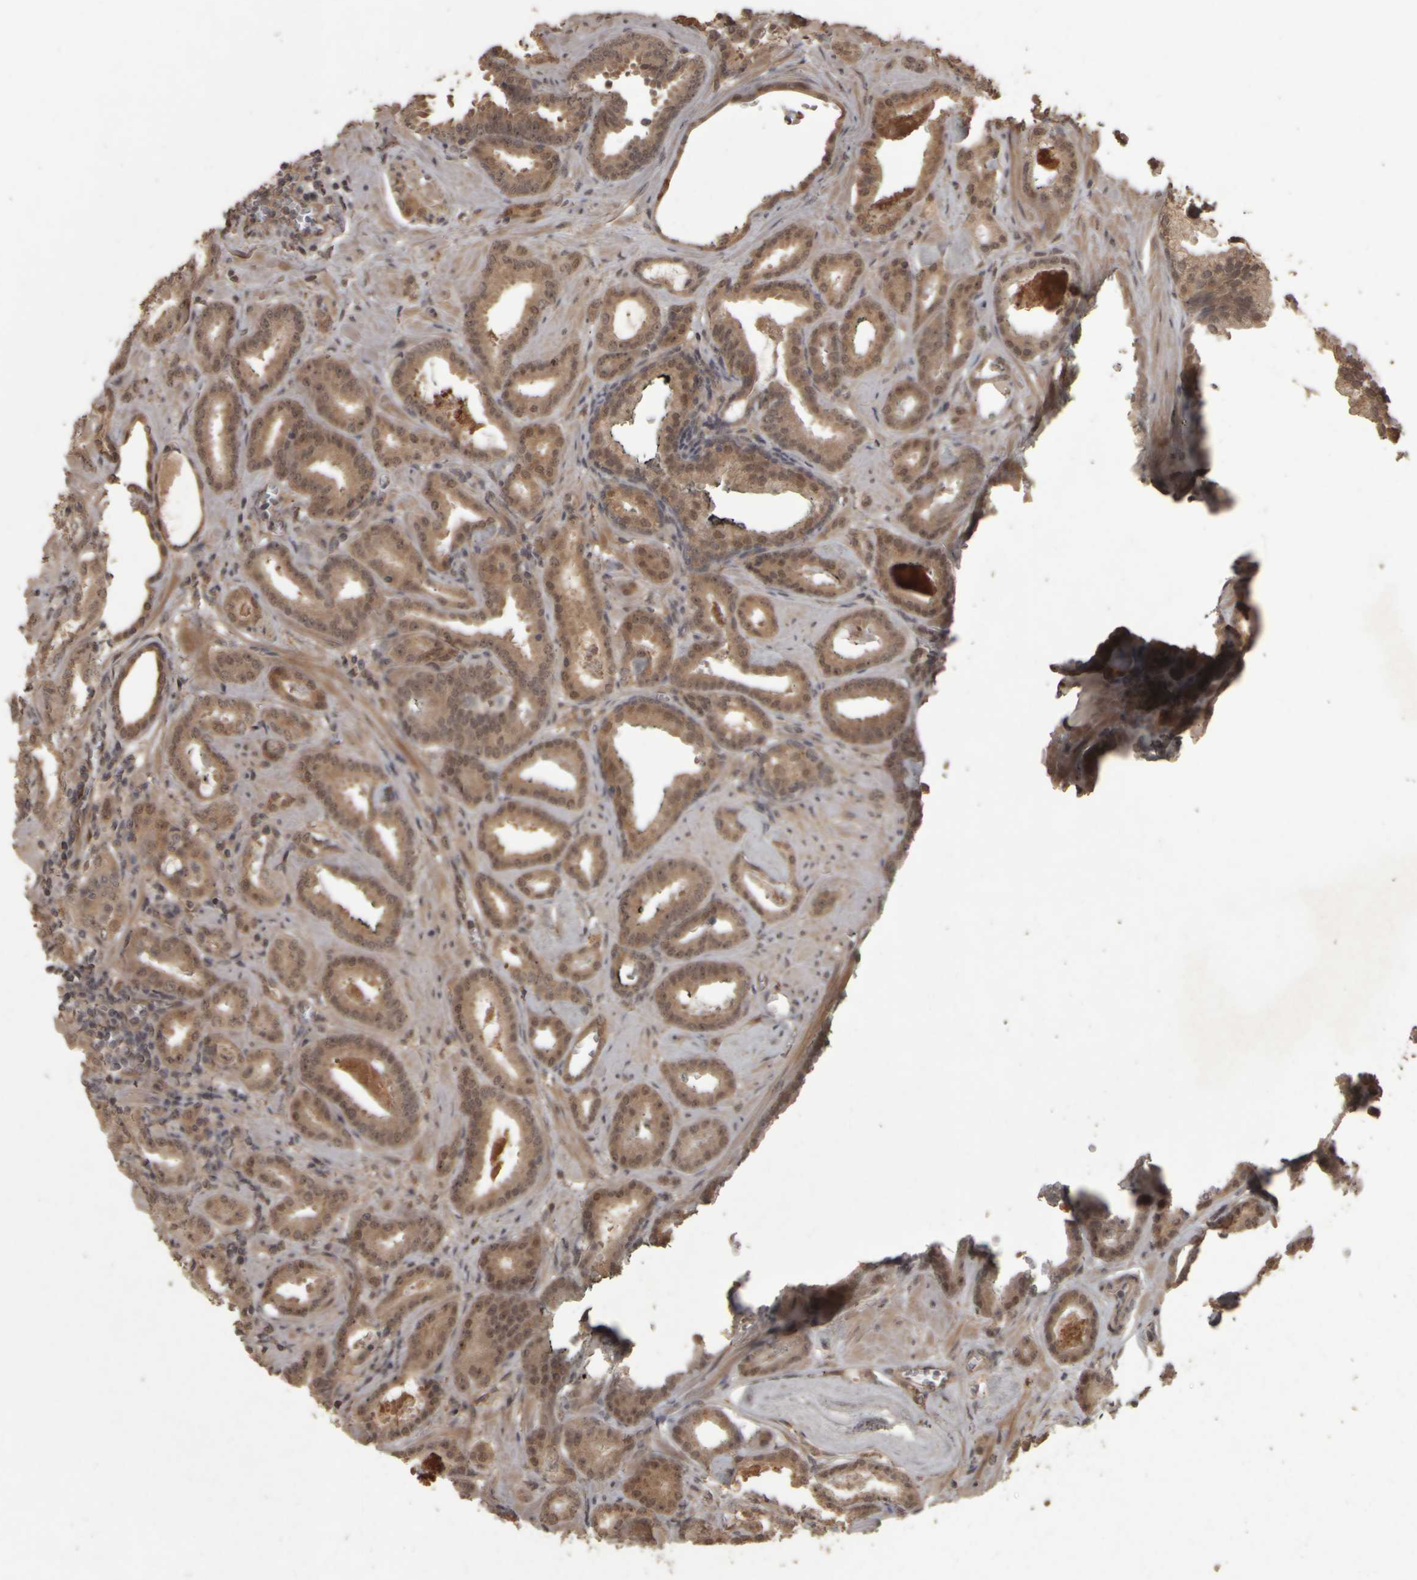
{"staining": {"intensity": "moderate", "quantity": ">75%", "location": "cytoplasmic/membranous"}, "tissue": "prostate cancer", "cell_type": "Tumor cells", "image_type": "cancer", "snomed": [{"axis": "morphology", "description": "Adenocarcinoma, Low grade"}, {"axis": "topography", "description": "Prostate"}], "caption": "Immunohistochemistry (IHC) staining of prostate cancer (low-grade adenocarcinoma), which exhibits medium levels of moderate cytoplasmic/membranous staining in approximately >75% of tumor cells indicating moderate cytoplasmic/membranous protein expression. The staining was performed using DAB (brown) for protein detection and nuclei were counterstained in hematoxylin (blue).", "gene": "ACO1", "patient": {"sex": "male", "age": 53}}